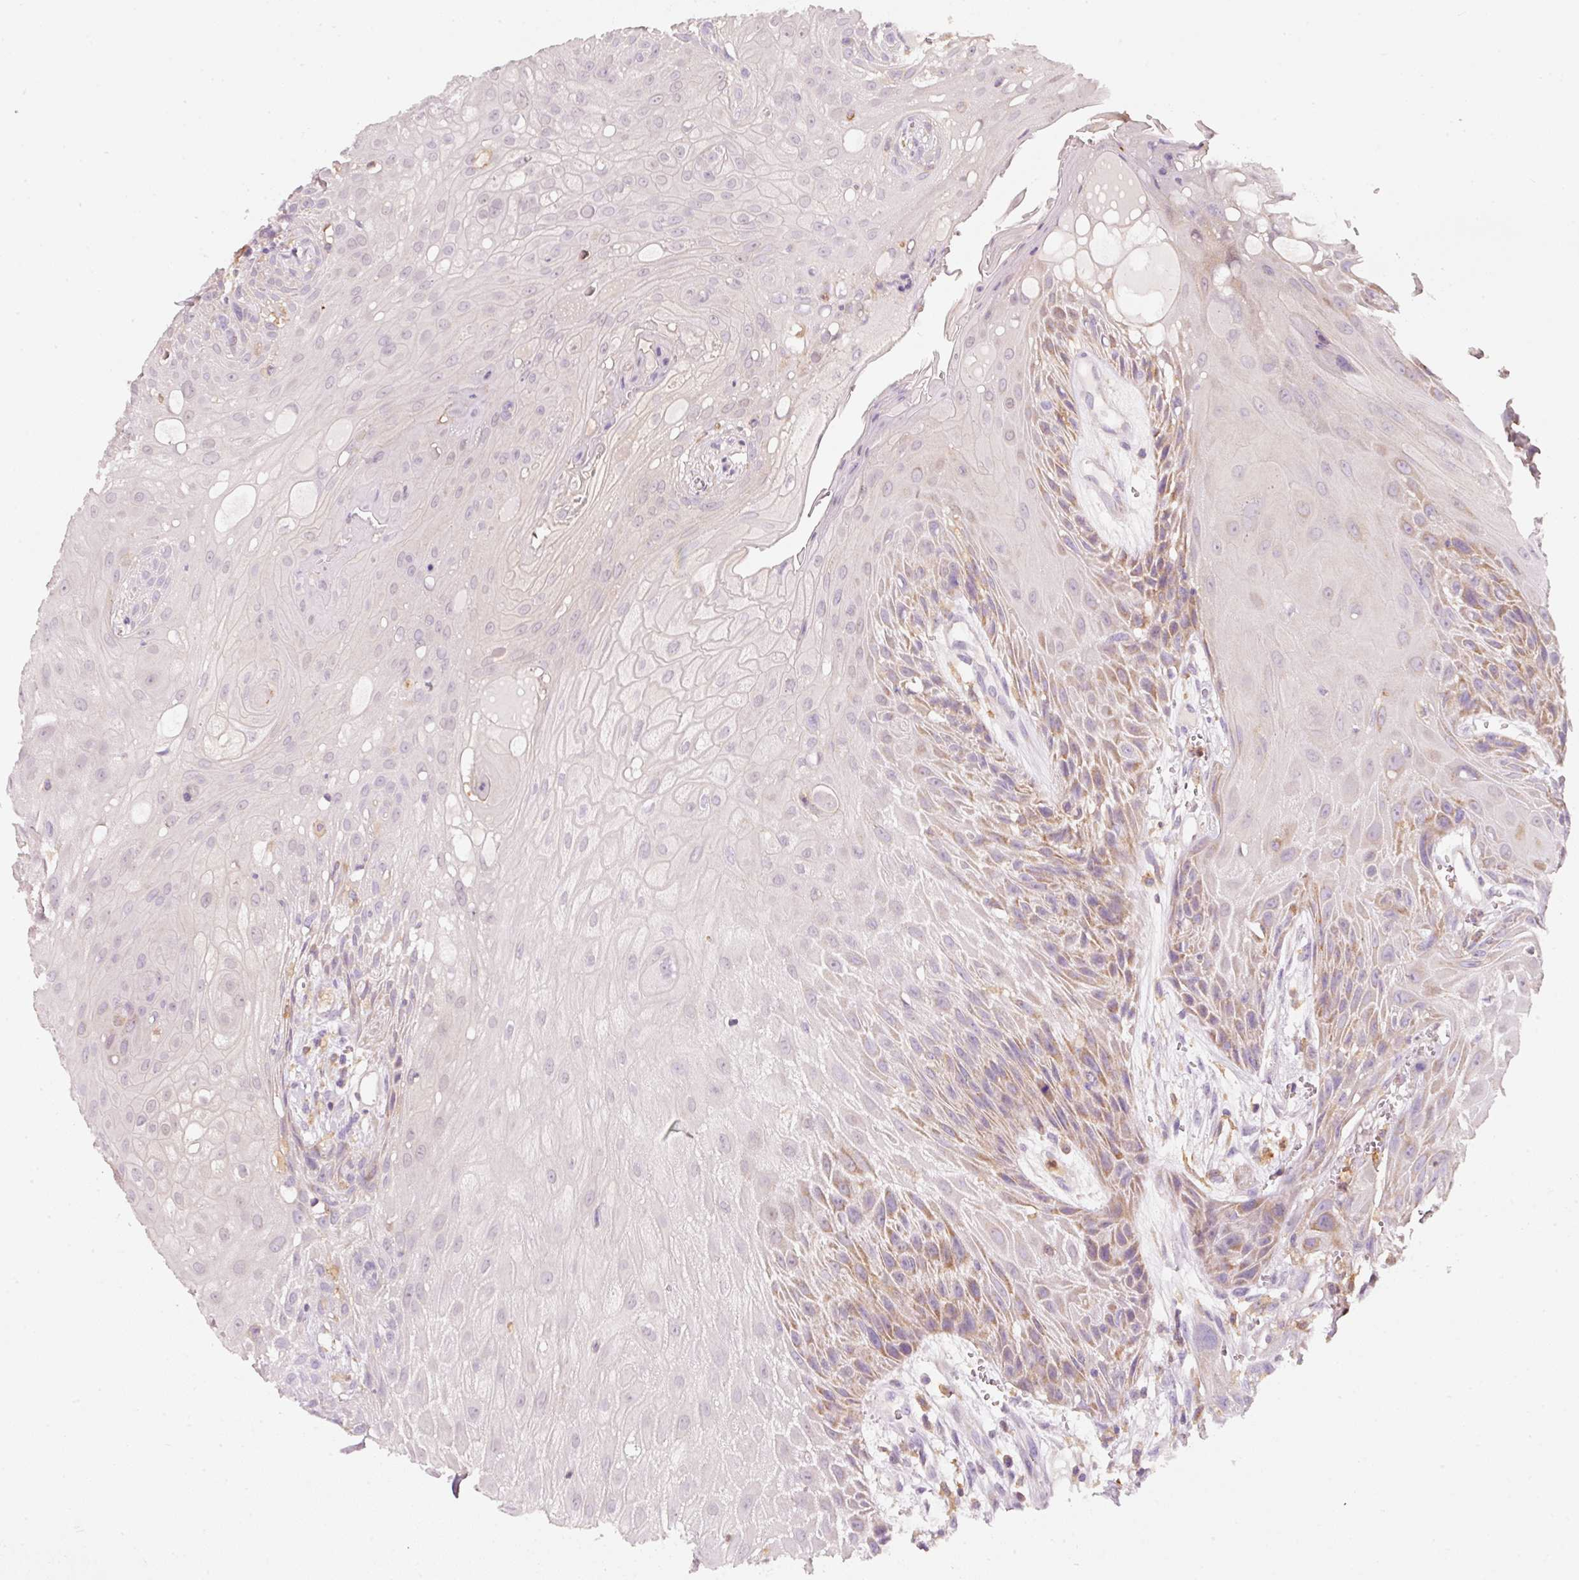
{"staining": {"intensity": "moderate", "quantity": "<25%", "location": "cytoplasmic/membranous"}, "tissue": "head and neck cancer", "cell_type": "Tumor cells", "image_type": "cancer", "snomed": [{"axis": "morphology", "description": "Squamous cell carcinoma, NOS"}, {"axis": "topography", "description": "Head-Neck"}], "caption": "IHC photomicrograph of human head and neck cancer stained for a protein (brown), which reveals low levels of moderate cytoplasmic/membranous expression in approximately <25% of tumor cells.", "gene": "IQGAP2", "patient": {"sex": "female", "age": 73}}